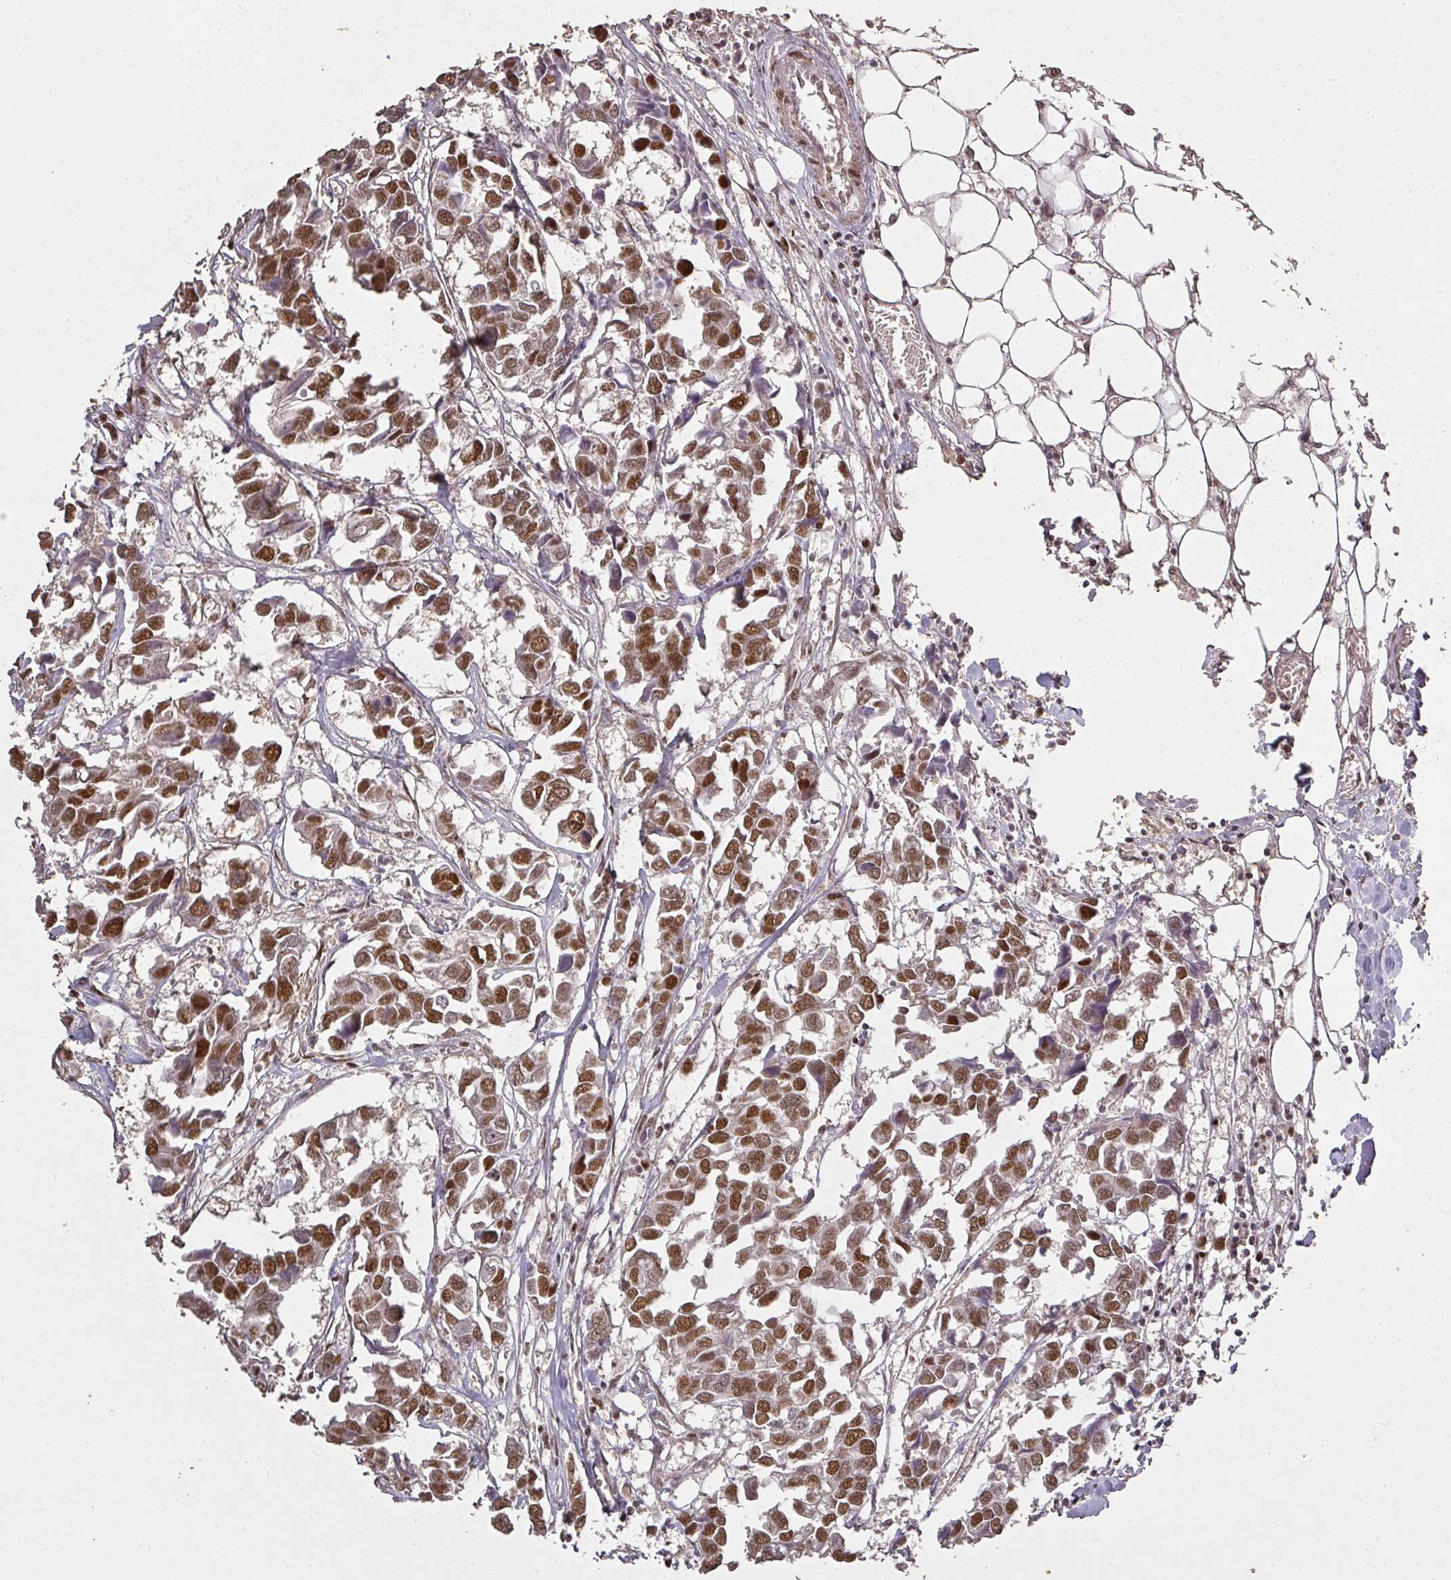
{"staining": {"intensity": "moderate", "quantity": ">75%", "location": "nuclear"}, "tissue": "breast cancer", "cell_type": "Tumor cells", "image_type": "cancer", "snomed": [{"axis": "morphology", "description": "Duct carcinoma"}, {"axis": "topography", "description": "Breast"}], "caption": "Moderate nuclear expression for a protein is identified in about >75% of tumor cells of breast invasive ductal carcinoma using IHC.", "gene": "GPRIN2", "patient": {"sex": "female", "age": 83}}